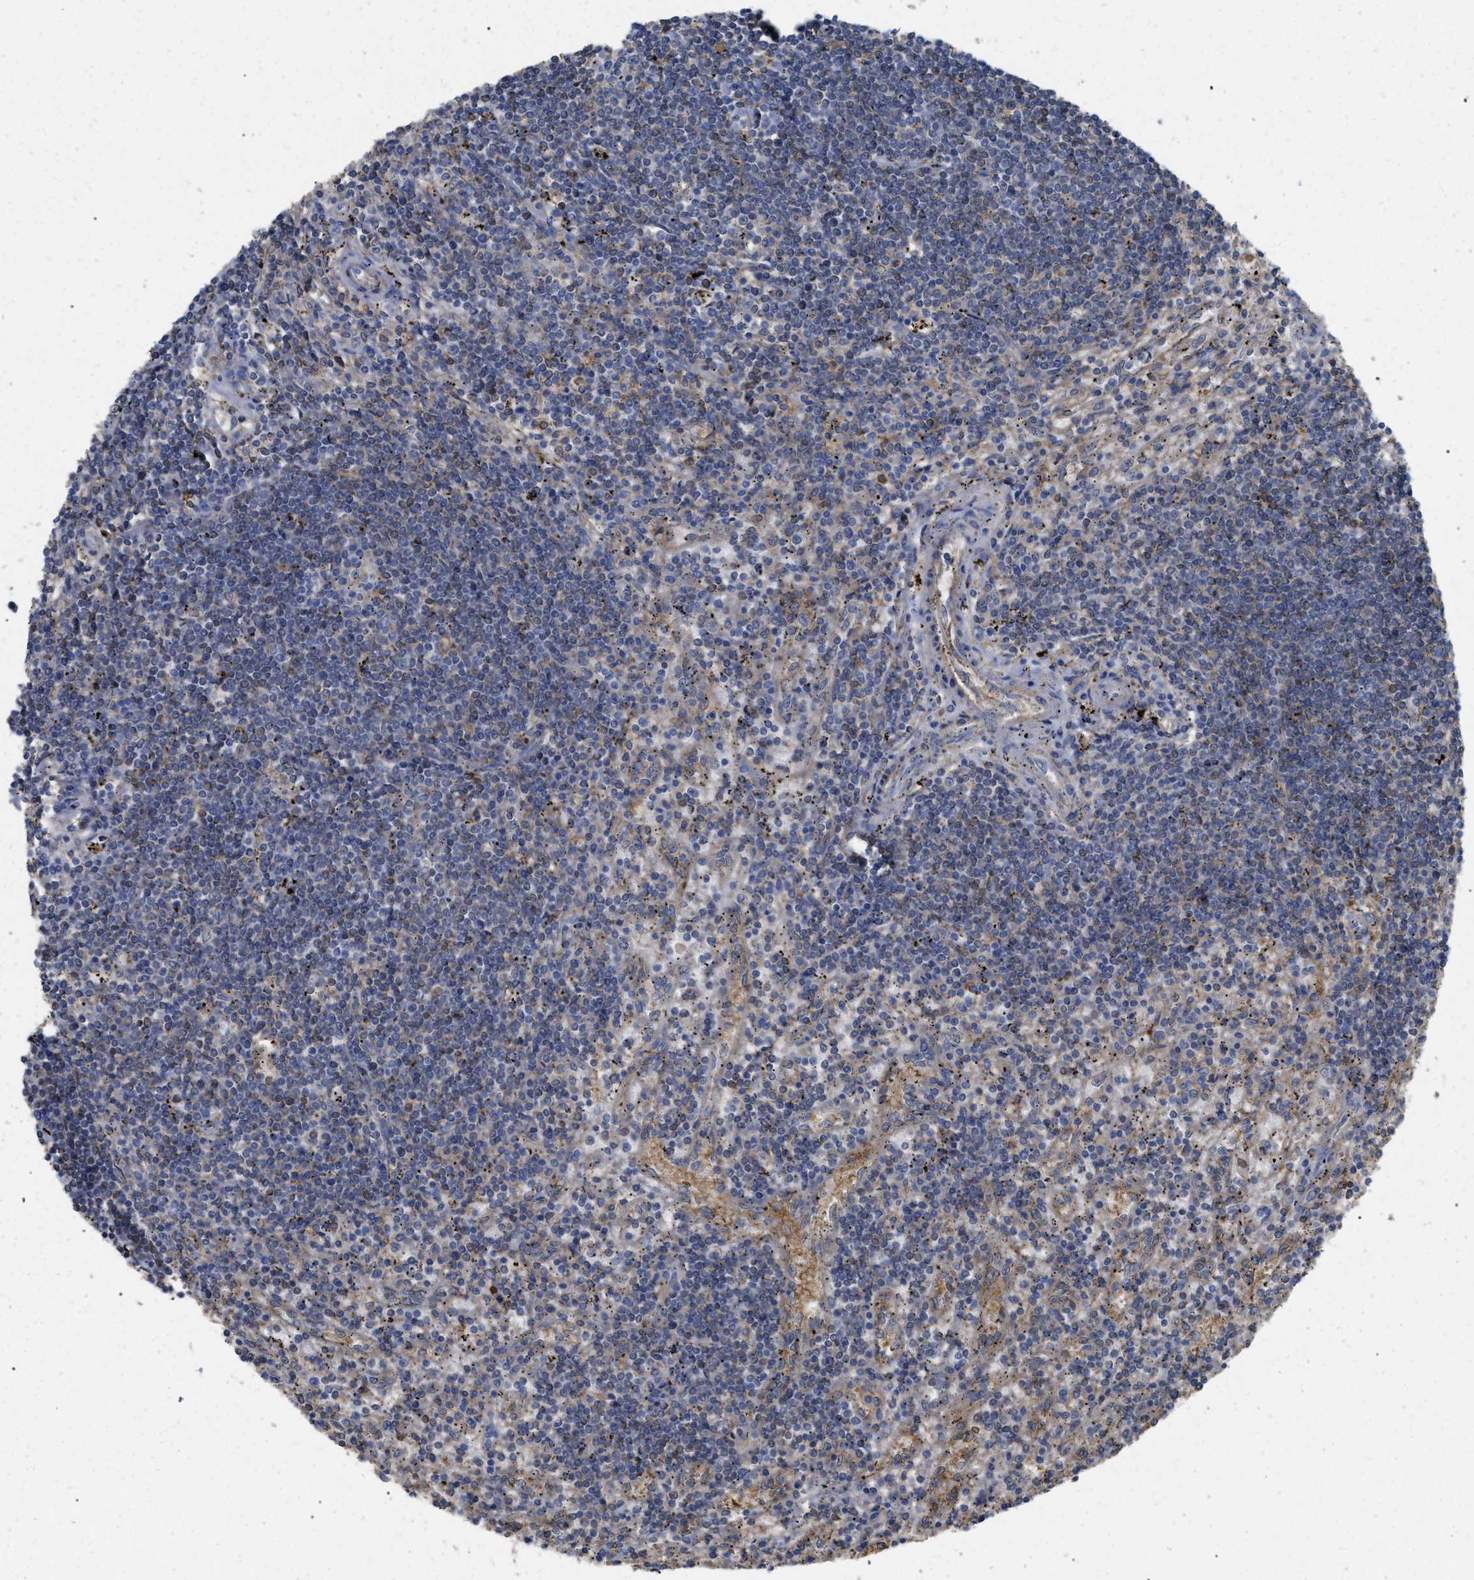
{"staining": {"intensity": "negative", "quantity": "none", "location": "none"}, "tissue": "lymphoma", "cell_type": "Tumor cells", "image_type": "cancer", "snomed": [{"axis": "morphology", "description": "Malignant lymphoma, non-Hodgkin's type, Low grade"}, {"axis": "topography", "description": "Spleen"}], "caption": "Lymphoma stained for a protein using immunohistochemistry (IHC) shows no positivity tumor cells.", "gene": "ANXA4", "patient": {"sex": "male", "age": 76}}